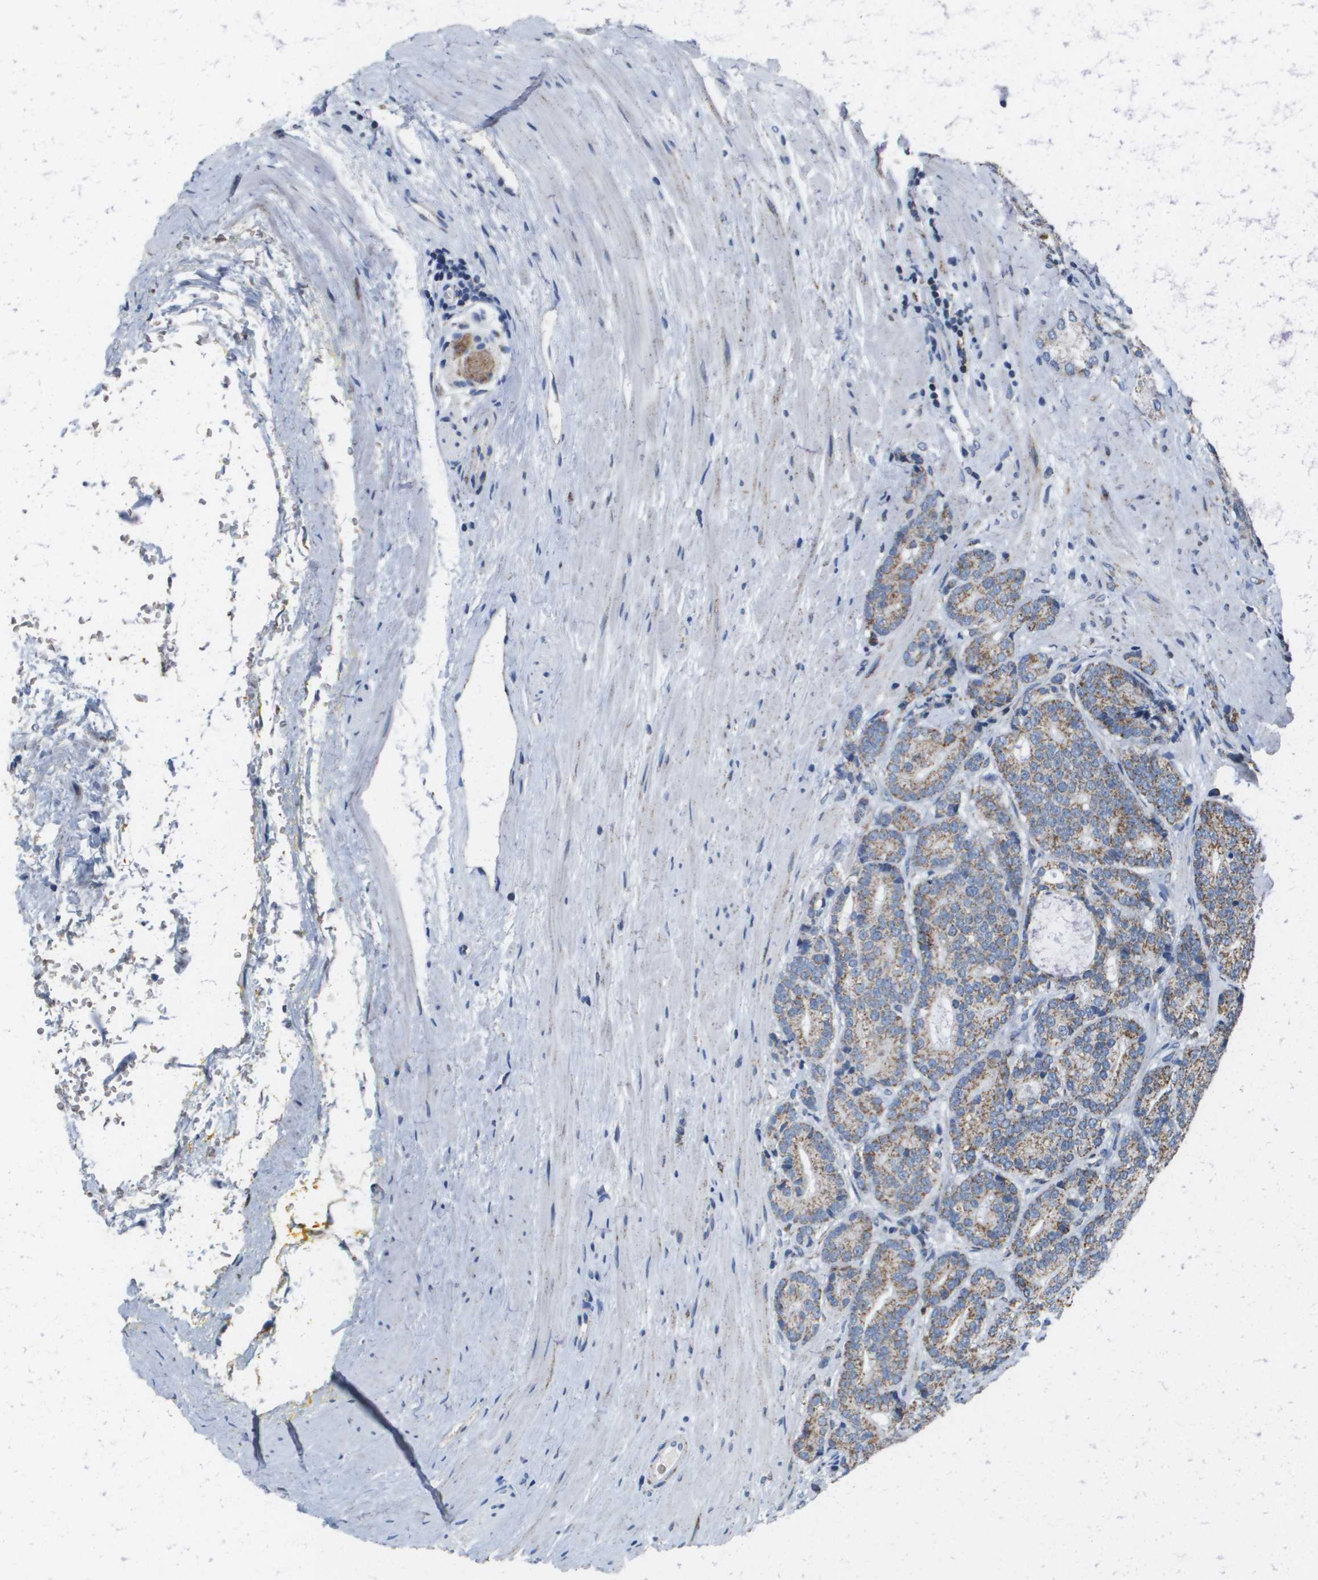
{"staining": {"intensity": "moderate", "quantity": ">75%", "location": "cytoplasmic/membranous"}, "tissue": "prostate cancer", "cell_type": "Tumor cells", "image_type": "cancer", "snomed": [{"axis": "morphology", "description": "Adenocarcinoma, High grade"}, {"axis": "topography", "description": "Prostate"}], "caption": "Protein expression analysis of human prostate cancer reveals moderate cytoplasmic/membranous positivity in about >75% of tumor cells.", "gene": "ATP5F1B", "patient": {"sex": "male", "age": 61}}